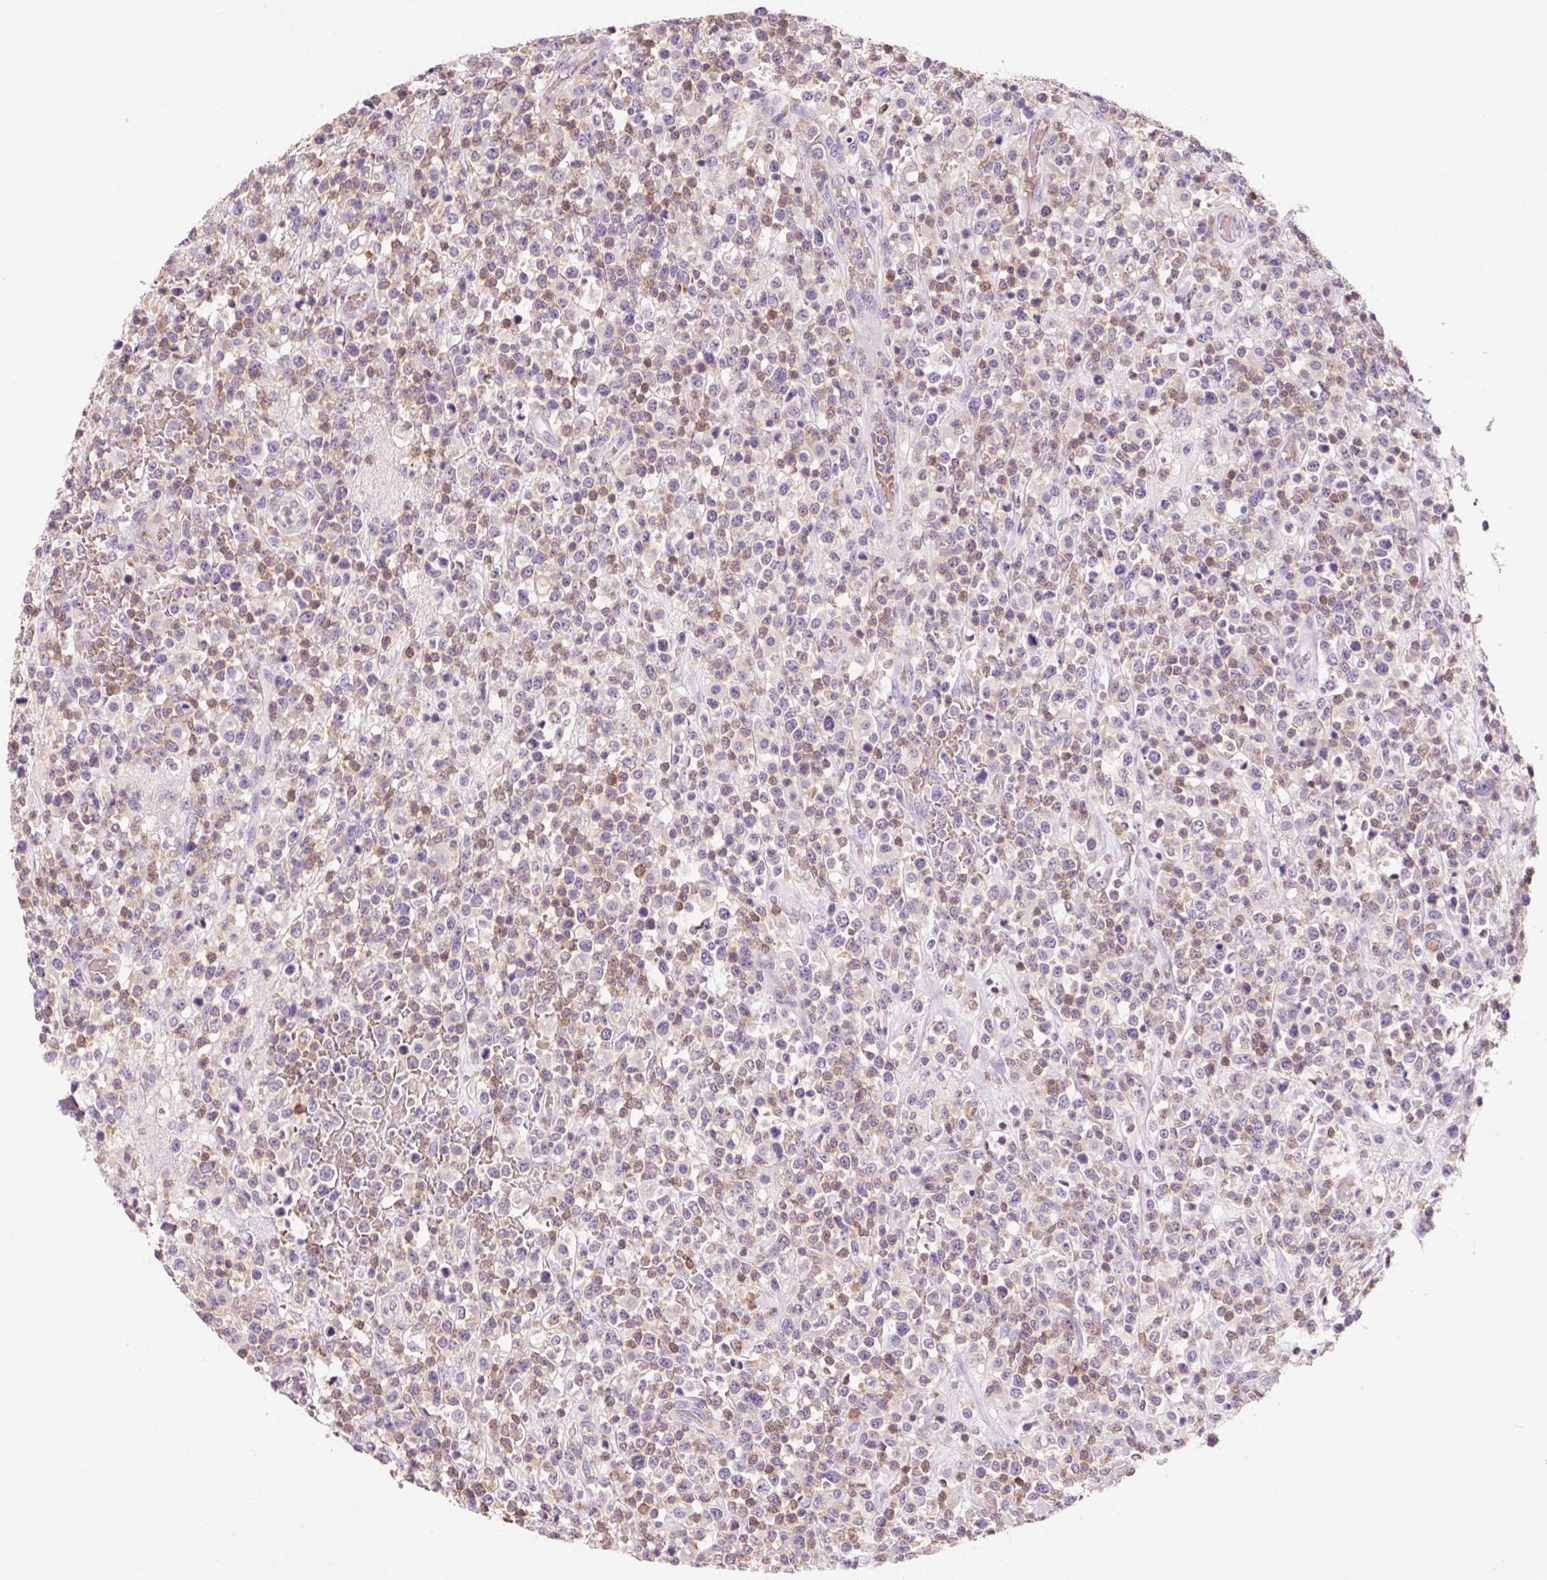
{"staining": {"intensity": "weak", "quantity": "25%-75%", "location": "cytoplasmic/membranous"}, "tissue": "lymphoma", "cell_type": "Tumor cells", "image_type": "cancer", "snomed": [{"axis": "morphology", "description": "Malignant lymphoma, non-Hodgkin's type, High grade"}, {"axis": "topography", "description": "Colon"}], "caption": "High-magnification brightfield microscopy of lymphoma stained with DAB (brown) and counterstained with hematoxylin (blue). tumor cells exhibit weak cytoplasmic/membranous staining is identified in approximately25%-75% of cells.", "gene": "OR8K1", "patient": {"sex": "female", "age": 53}}